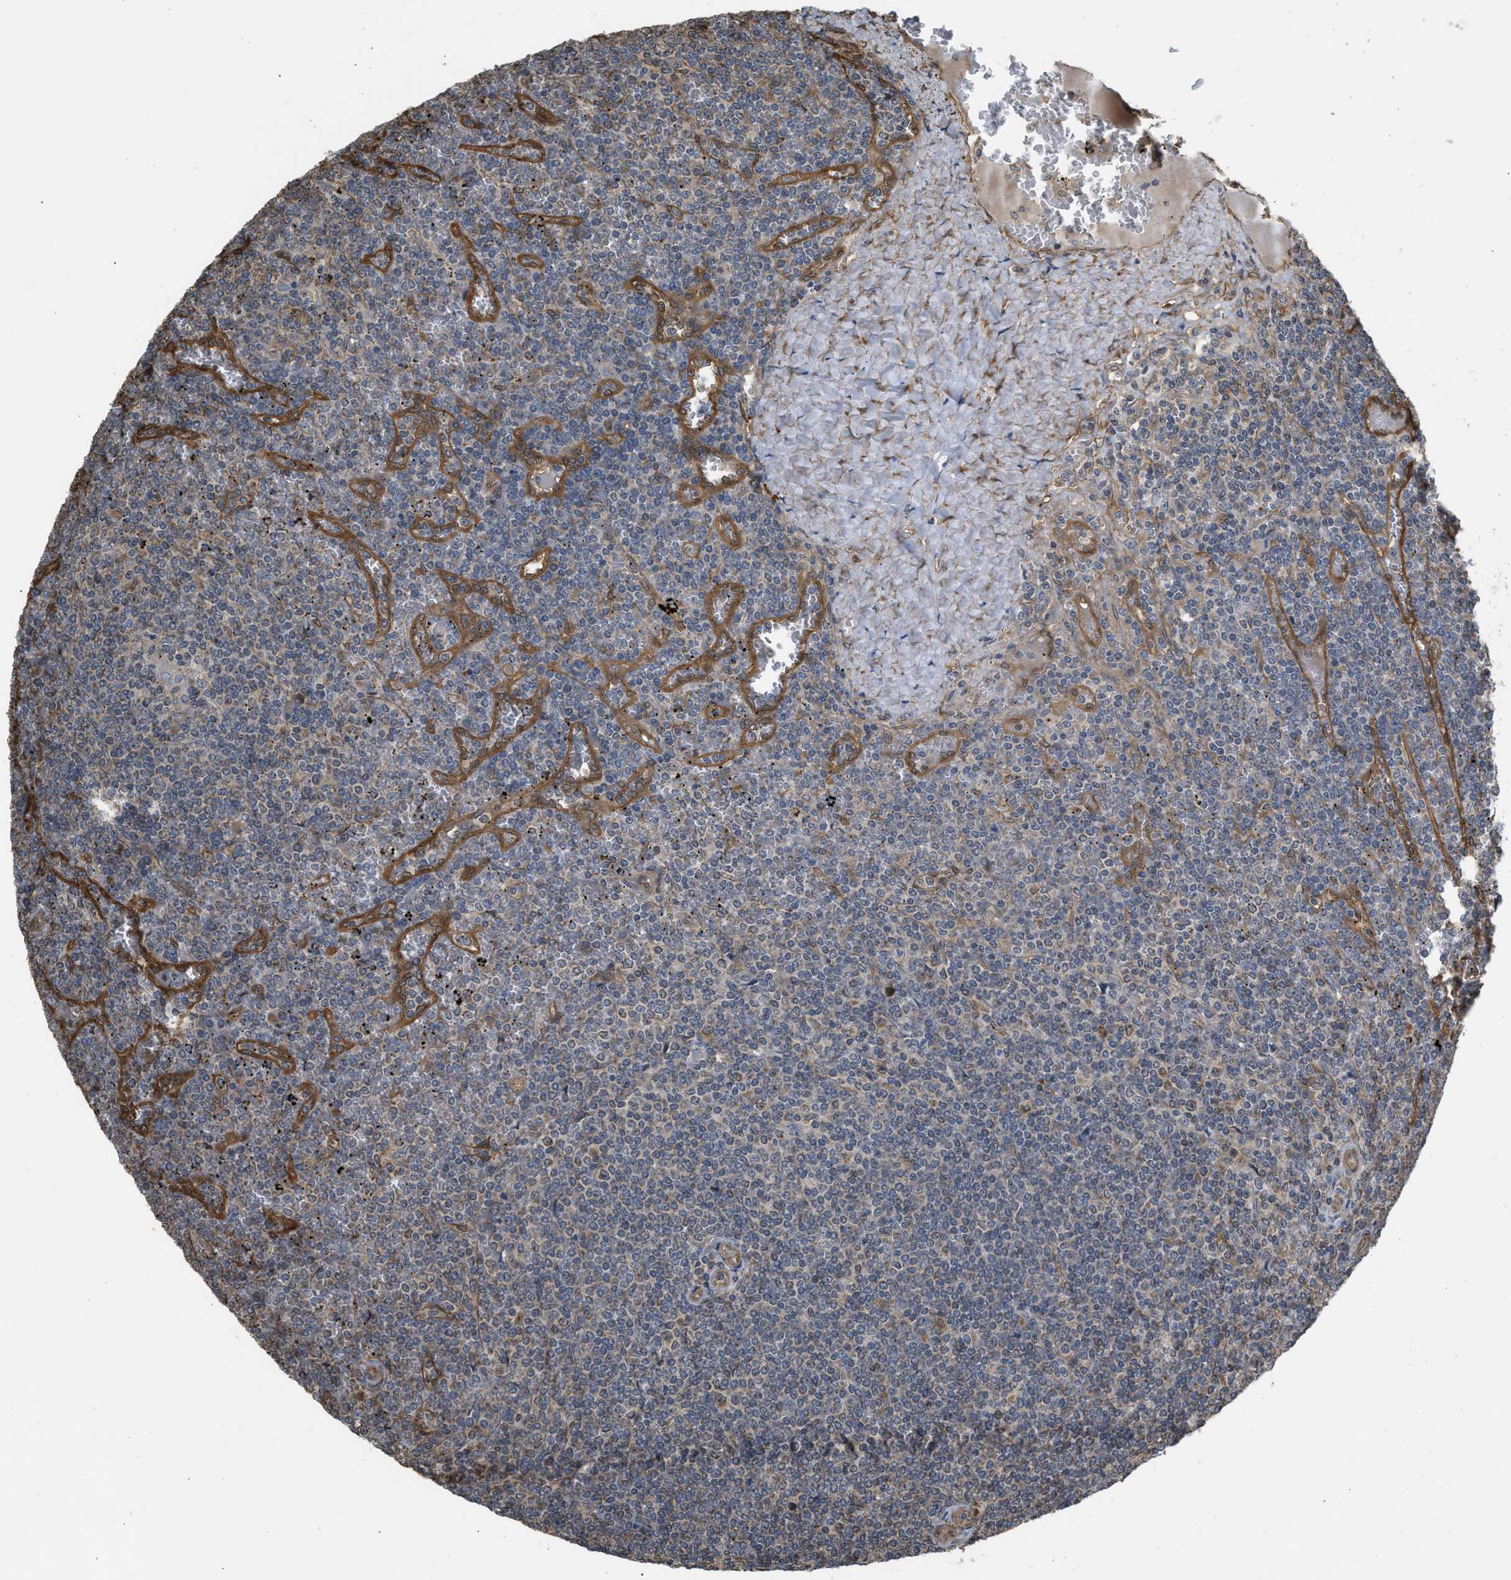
{"staining": {"intensity": "negative", "quantity": "none", "location": "none"}, "tissue": "lymphoma", "cell_type": "Tumor cells", "image_type": "cancer", "snomed": [{"axis": "morphology", "description": "Malignant lymphoma, non-Hodgkin's type, Low grade"}, {"axis": "topography", "description": "Spleen"}], "caption": "Immunohistochemistry (IHC) image of human lymphoma stained for a protein (brown), which shows no staining in tumor cells.", "gene": "BAG3", "patient": {"sex": "female", "age": 19}}